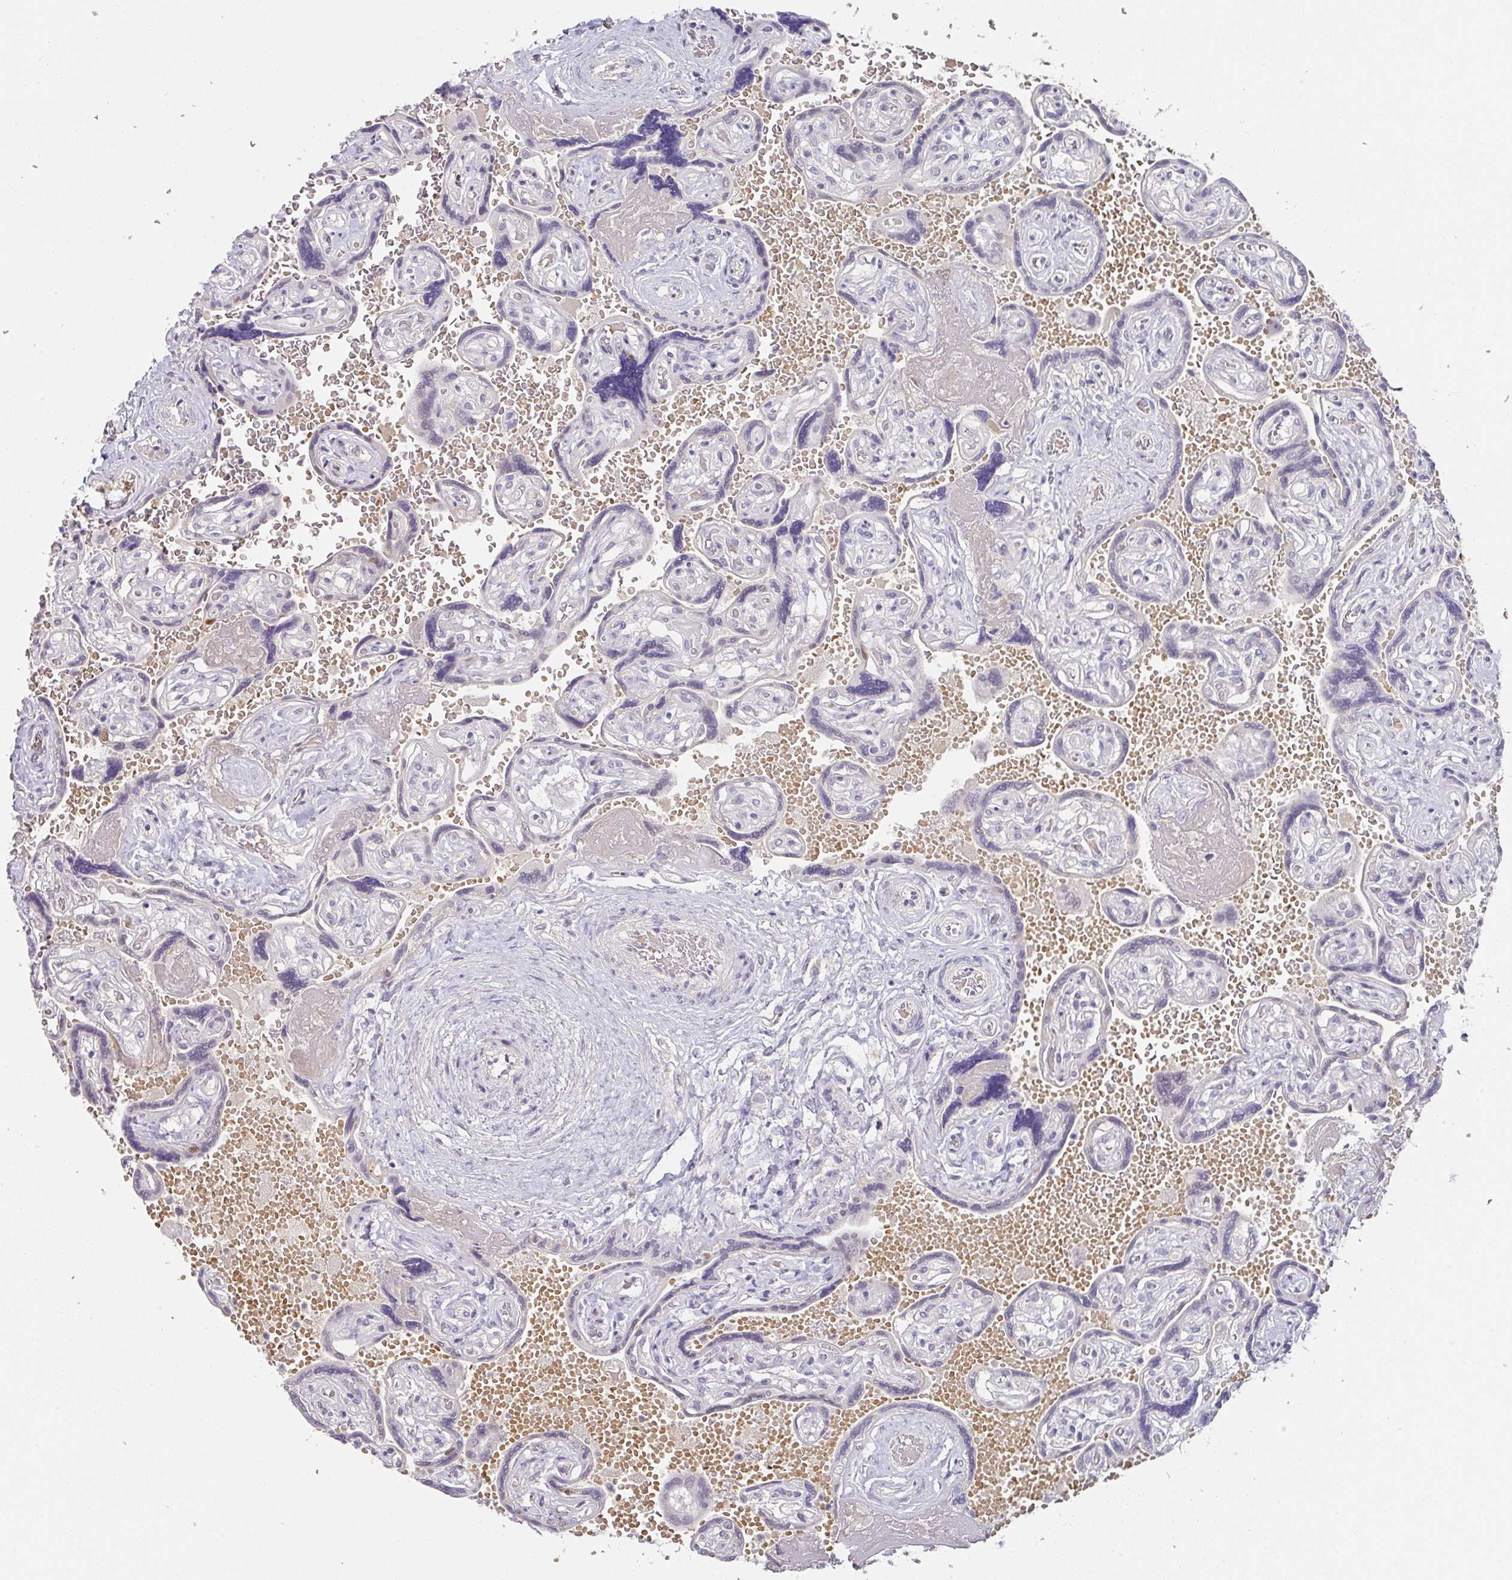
{"staining": {"intensity": "negative", "quantity": "none", "location": "none"}, "tissue": "placenta", "cell_type": "Trophoblastic cells", "image_type": "normal", "snomed": [{"axis": "morphology", "description": "Normal tissue, NOS"}, {"axis": "topography", "description": "Placenta"}], "caption": "A high-resolution histopathology image shows immunohistochemistry staining of normal placenta, which displays no significant expression in trophoblastic cells.", "gene": "FOXN4", "patient": {"sex": "female", "age": 32}}